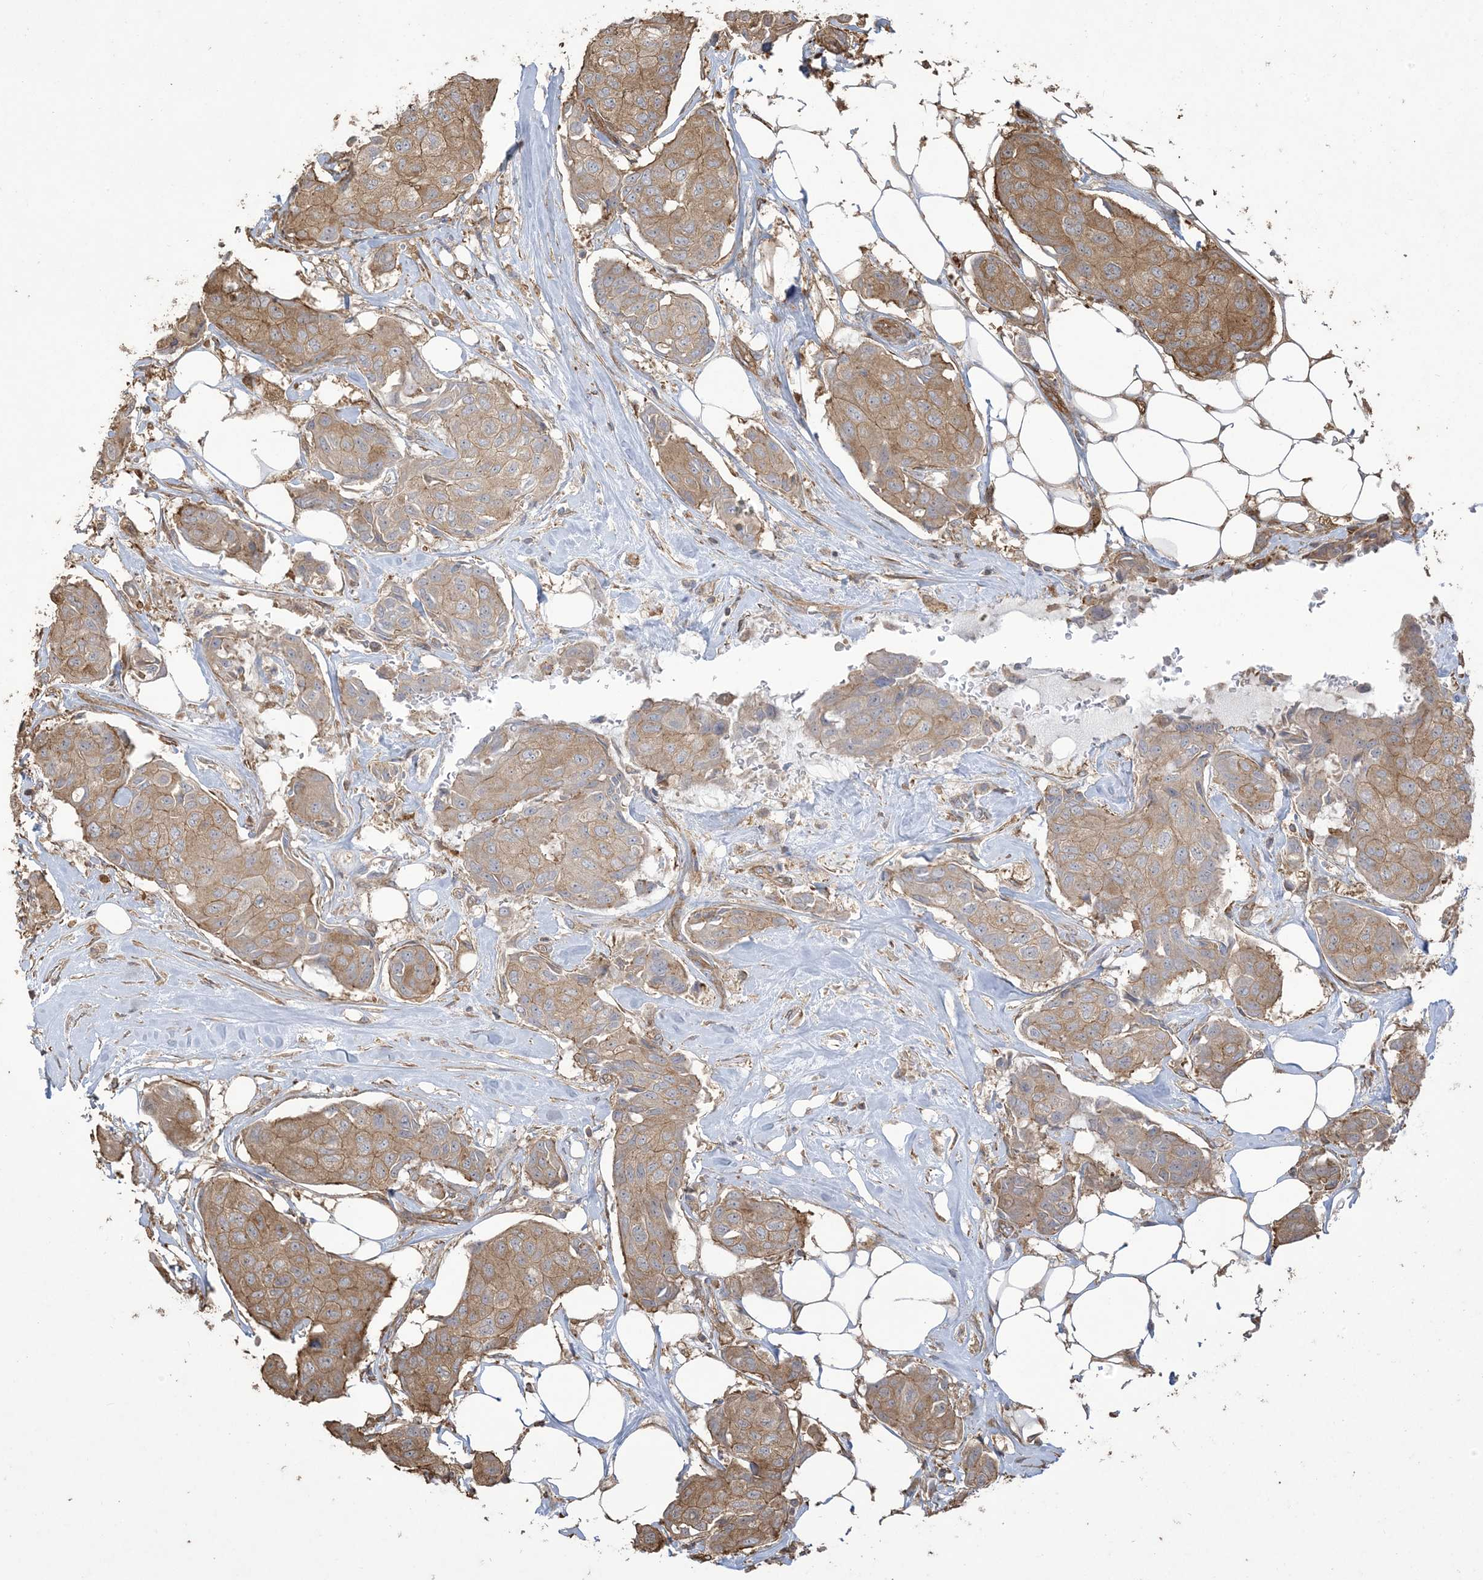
{"staining": {"intensity": "moderate", "quantity": ">75%", "location": "cytoplasmic/membranous"}, "tissue": "breast cancer", "cell_type": "Tumor cells", "image_type": "cancer", "snomed": [{"axis": "morphology", "description": "Duct carcinoma"}, {"axis": "topography", "description": "Breast"}], "caption": "Infiltrating ductal carcinoma (breast) stained with DAB (3,3'-diaminobenzidine) immunohistochemistry (IHC) shows medium levels of moderate cytoplasmic/membranous staining in about >75% of tumor cells. (DAB (3,3'-diaminobenzidine) IHC, brown staining for protein, blue staining for nuclei).", "gene": "KLHL18", "patient": {"sex": "female", "age": 80}}